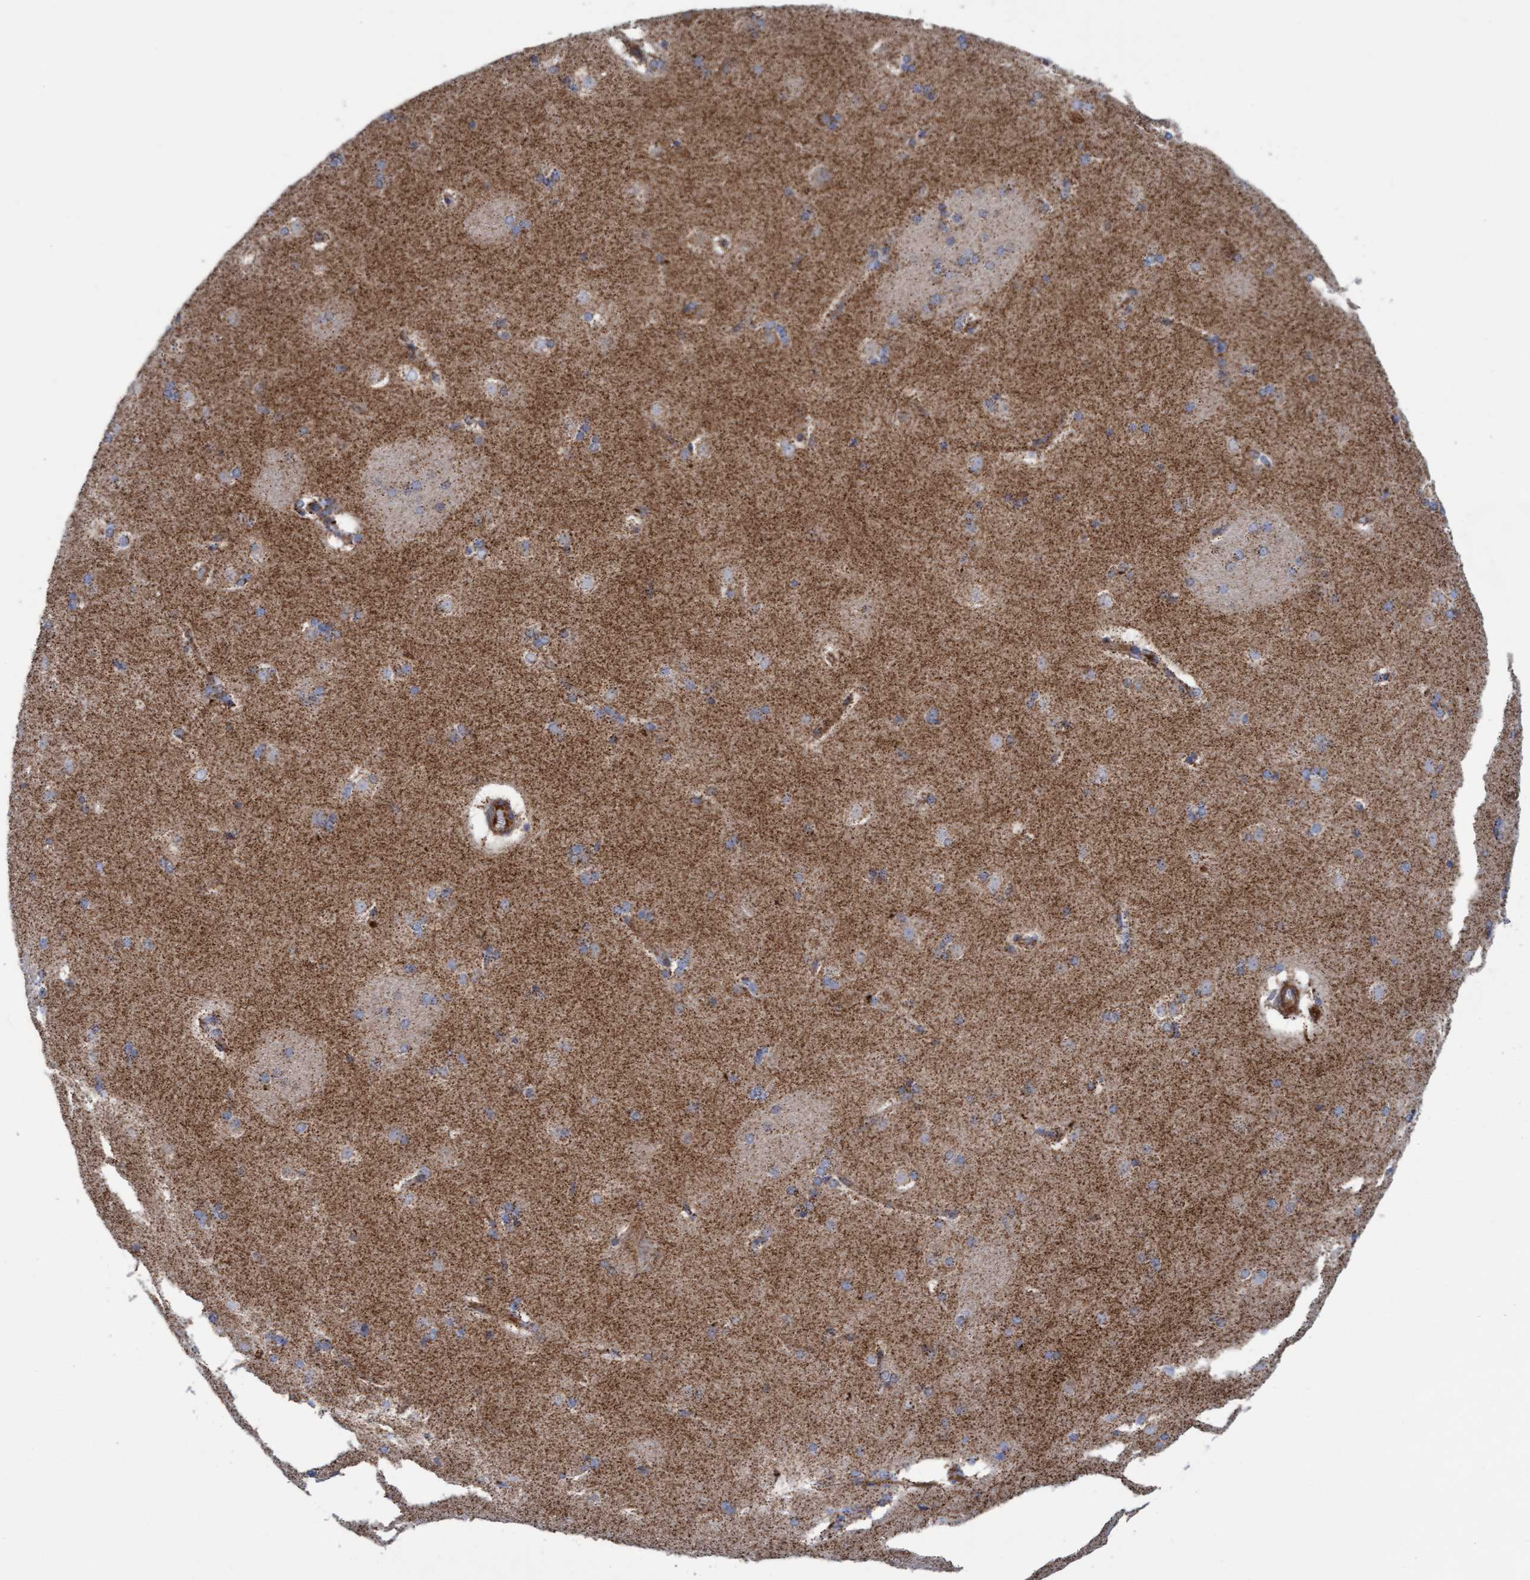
{"staining": {"intensity": "moderate", "quantity": ">75%", "location": "cytoplasmic/membranous"}, "tissue": "caudate", "cell_type": "Glial cells", "image_type": "normal", "snomed": [{"axis": "morphology", "description": "Normal tissue, NOS"}, {"axis": "topography", "description": "Lateral ventricle wall"}], "caption": "The photomicrograph demonstrates staining of normal caudate, revealing moderate cytoplasmic/membranous protein positivity (brown color) within glial cells.", "gene": "GGTA1", "patient": {"sex": "female", "age": 19}}